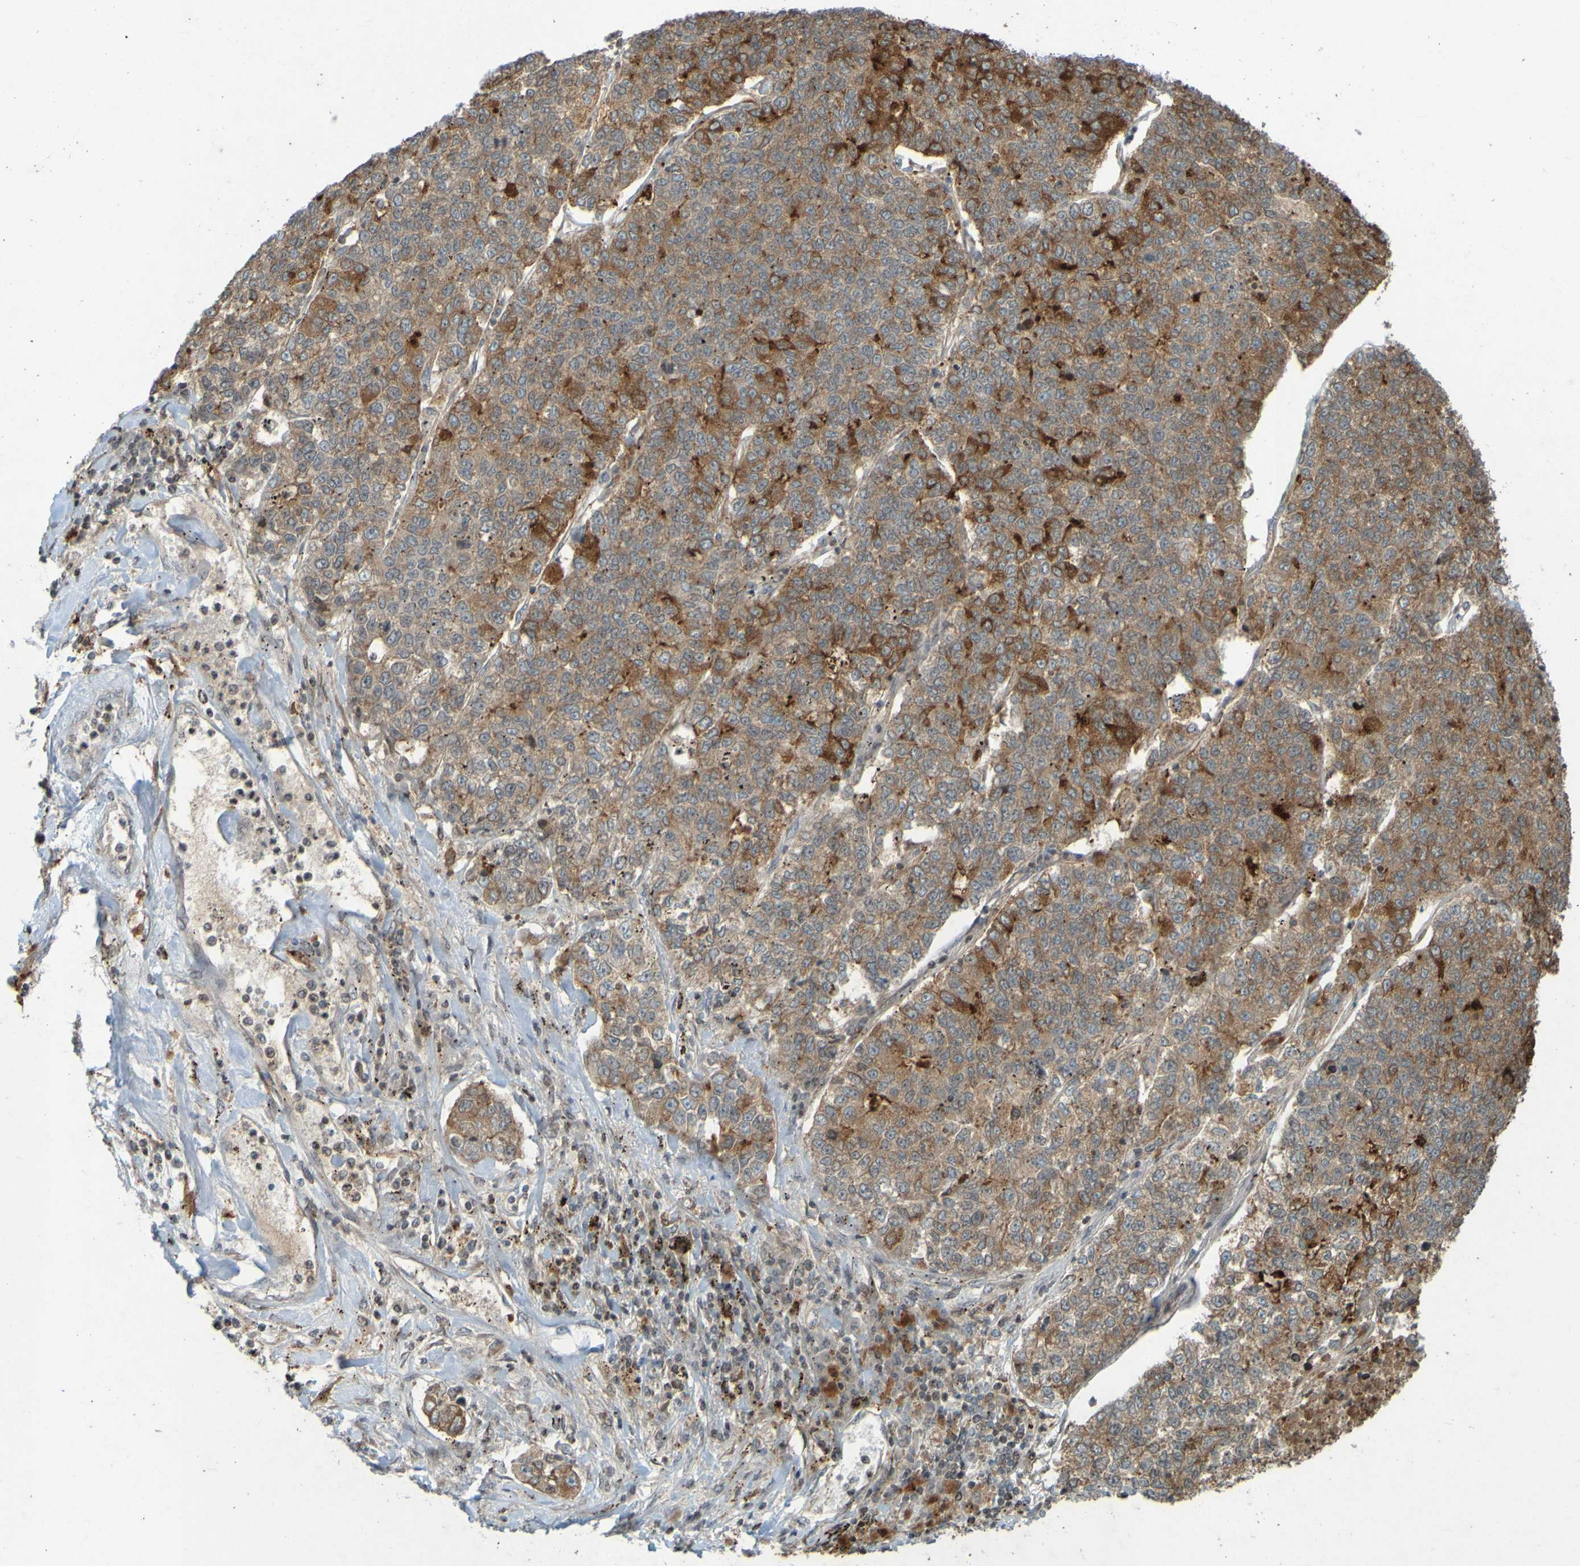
{"staining": {"intensity": "moderate", "quantity": "25%-75%", "location": "cytoplasmic/membranous"}, "tissue": "lung cancer", "cell_type": "Tumor cells", "image_type": "cancer", "snomed": [{"axis": "morphology", "description": "Adenocarcinoma, NOS"}, {"axis": "topography", "description": "Lung"}], "caption": "High-magnification brightfield microscopy of lung cancer (adenocarcinoma) stained with DAB (3,3'-diaminobenzidine) (brown) and counterstained with hematoxylin (blue). tumor cells exhibit moderate cytoplasmic/membranous staining is present in approximately25%-75% of cells.", "gene": "GUCY1A1", "patient": {"sex": "male", "age": 49}}